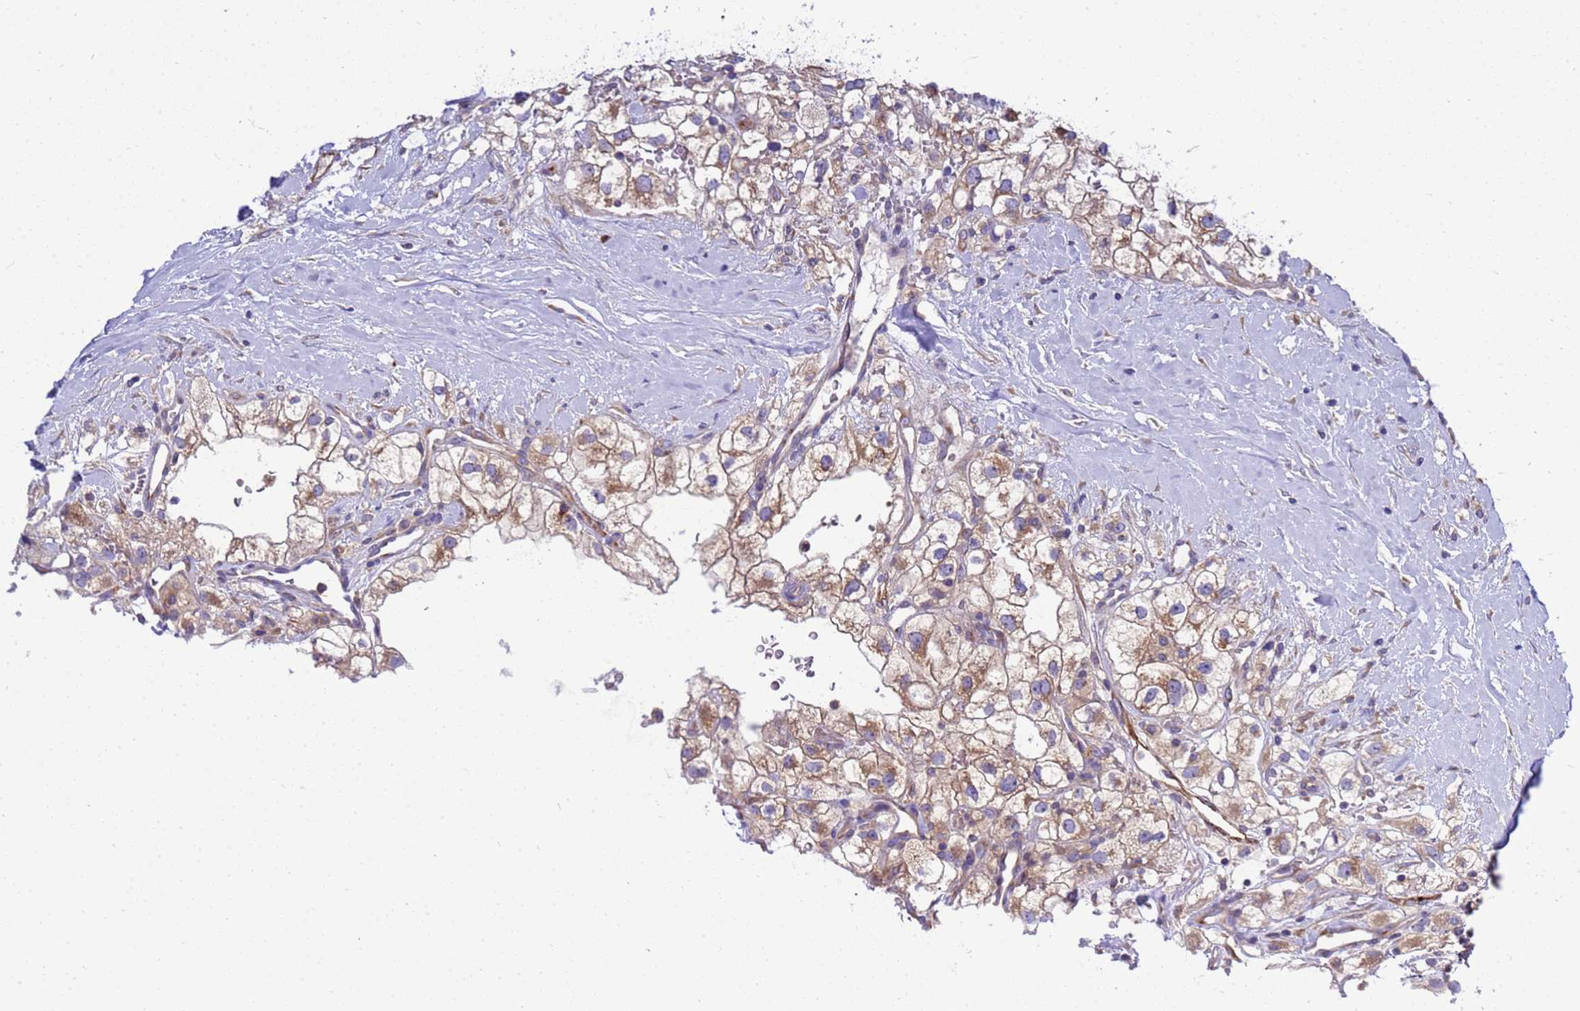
{"staining": {"intensity": "moderate", "quantity": ">75%", "location": "cytoplasmic/membranous"}, "tissue": "renal cancer", "cell_type": "Tumor cells", "image_type": "cancer", "snomed": [{"axis": "morphology", "description": "Adenocarcinoma, NOS"}, {"axis": "topography", "description": "Kidney"}], "caption": "DAB immunohistochemical staining of adenocarcinoma (renal) shows moderate cytoplasmic/membranous protein positivity in about >75% of tumor cells.", "gene": "ANAPC1", "patient": {"sex": "male", "age": 59}}